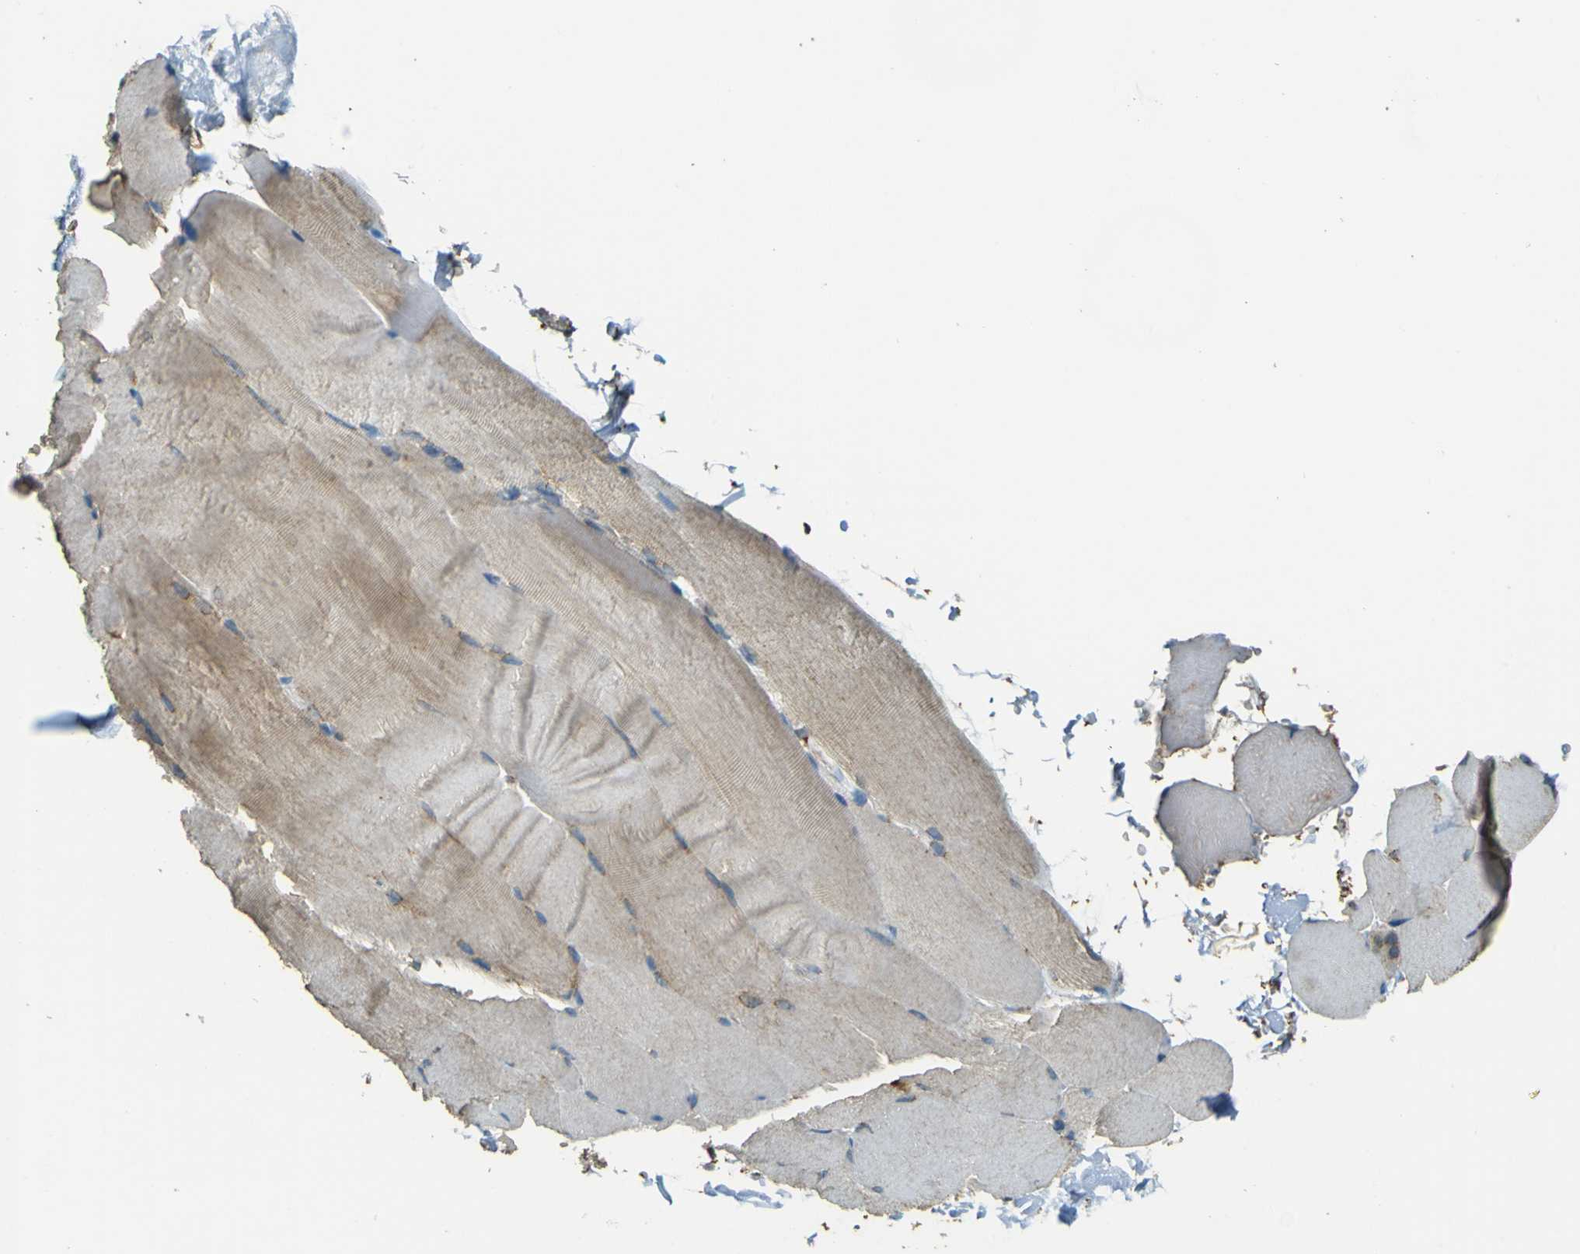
{"staining": {"intensity": "weak", "quantity": ">75%", "location": "cytoplasmic/membranous"}, "tissue": "skeletal muscle", "cell_type": "Myocytes", "image_type": "normal", "snomed": [{"axis": "morphology", "description": "Normal tissue, NOS"}, {"axis": "topography", "description": "Skin"}, {"axis": "topography", "description": "Skeletal muscle"}], "caption": "A photomicrograph of human skeletal muscle stained for a protein exhibits weak cytoplasmic/membranous brown staining in myocytes. The staining was performed using DAB (3,3'-diaminobenzidine) to visualize the protein expression in brown, while the nuclei were stained in blue with hematoxylin (Magnification: 20x).", "gene": "GOLGA1", "patient": {"sex": "male", "age": 83}}